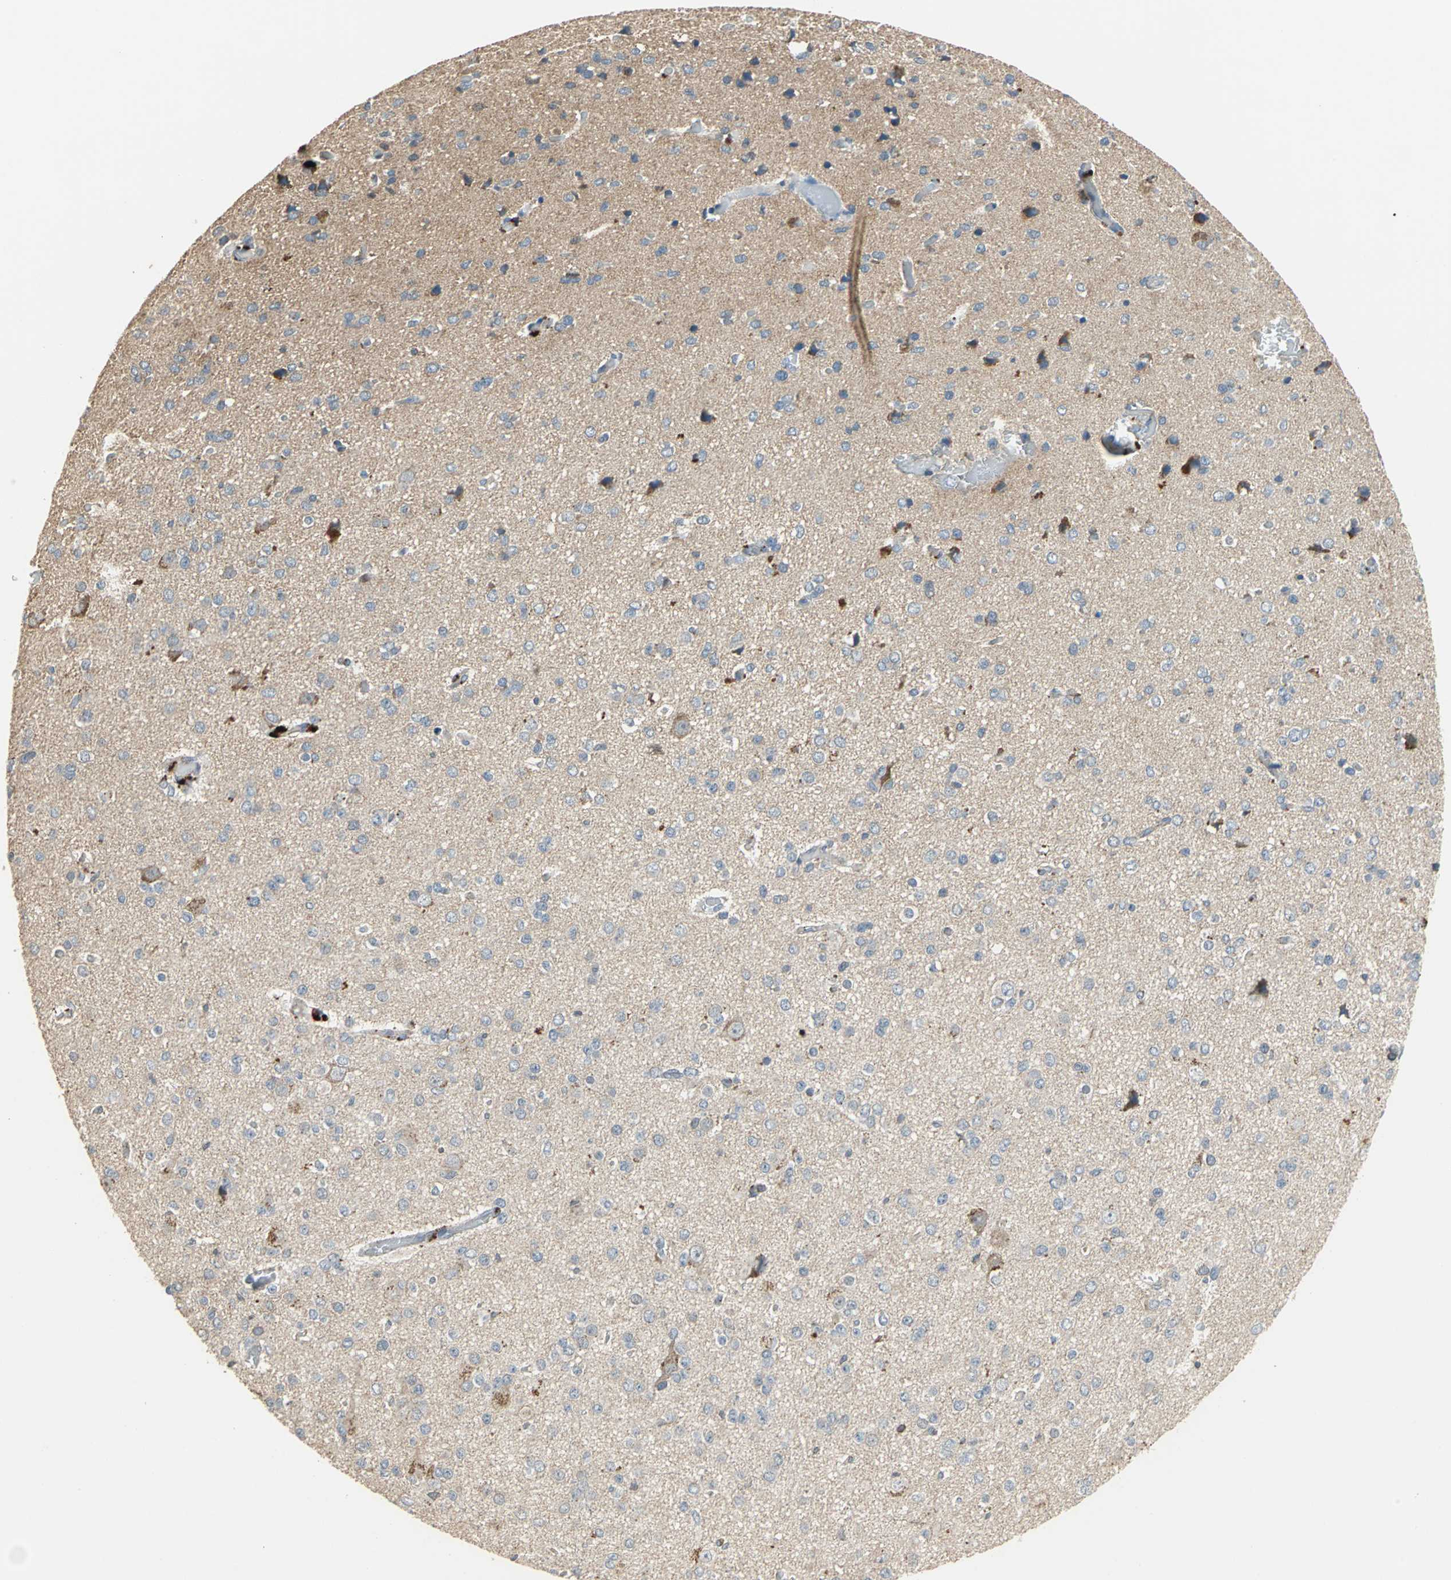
{"staining": {"intensity": "weak", "quantity": "25%-75%", "location": "cytoplasmic/membranous"}, "tissue": "glioma", "cell_type": "Tumor cells", "image_type": "cancer", "snomed": [{"axis": "morphology", "description": "Glioma, malignant, Low grade"}, {"axis": "topography", "description": "Brain"}], "caption": "Tumor cells display low levels of weak cytoplasmic/membranous positivity in approximately 25%-75% of cells in low-grade glioma (malignant). Nuclei are stained in blue.", "gene": "DNAJB4", "patient": {"sex": "male", "age": 42}}